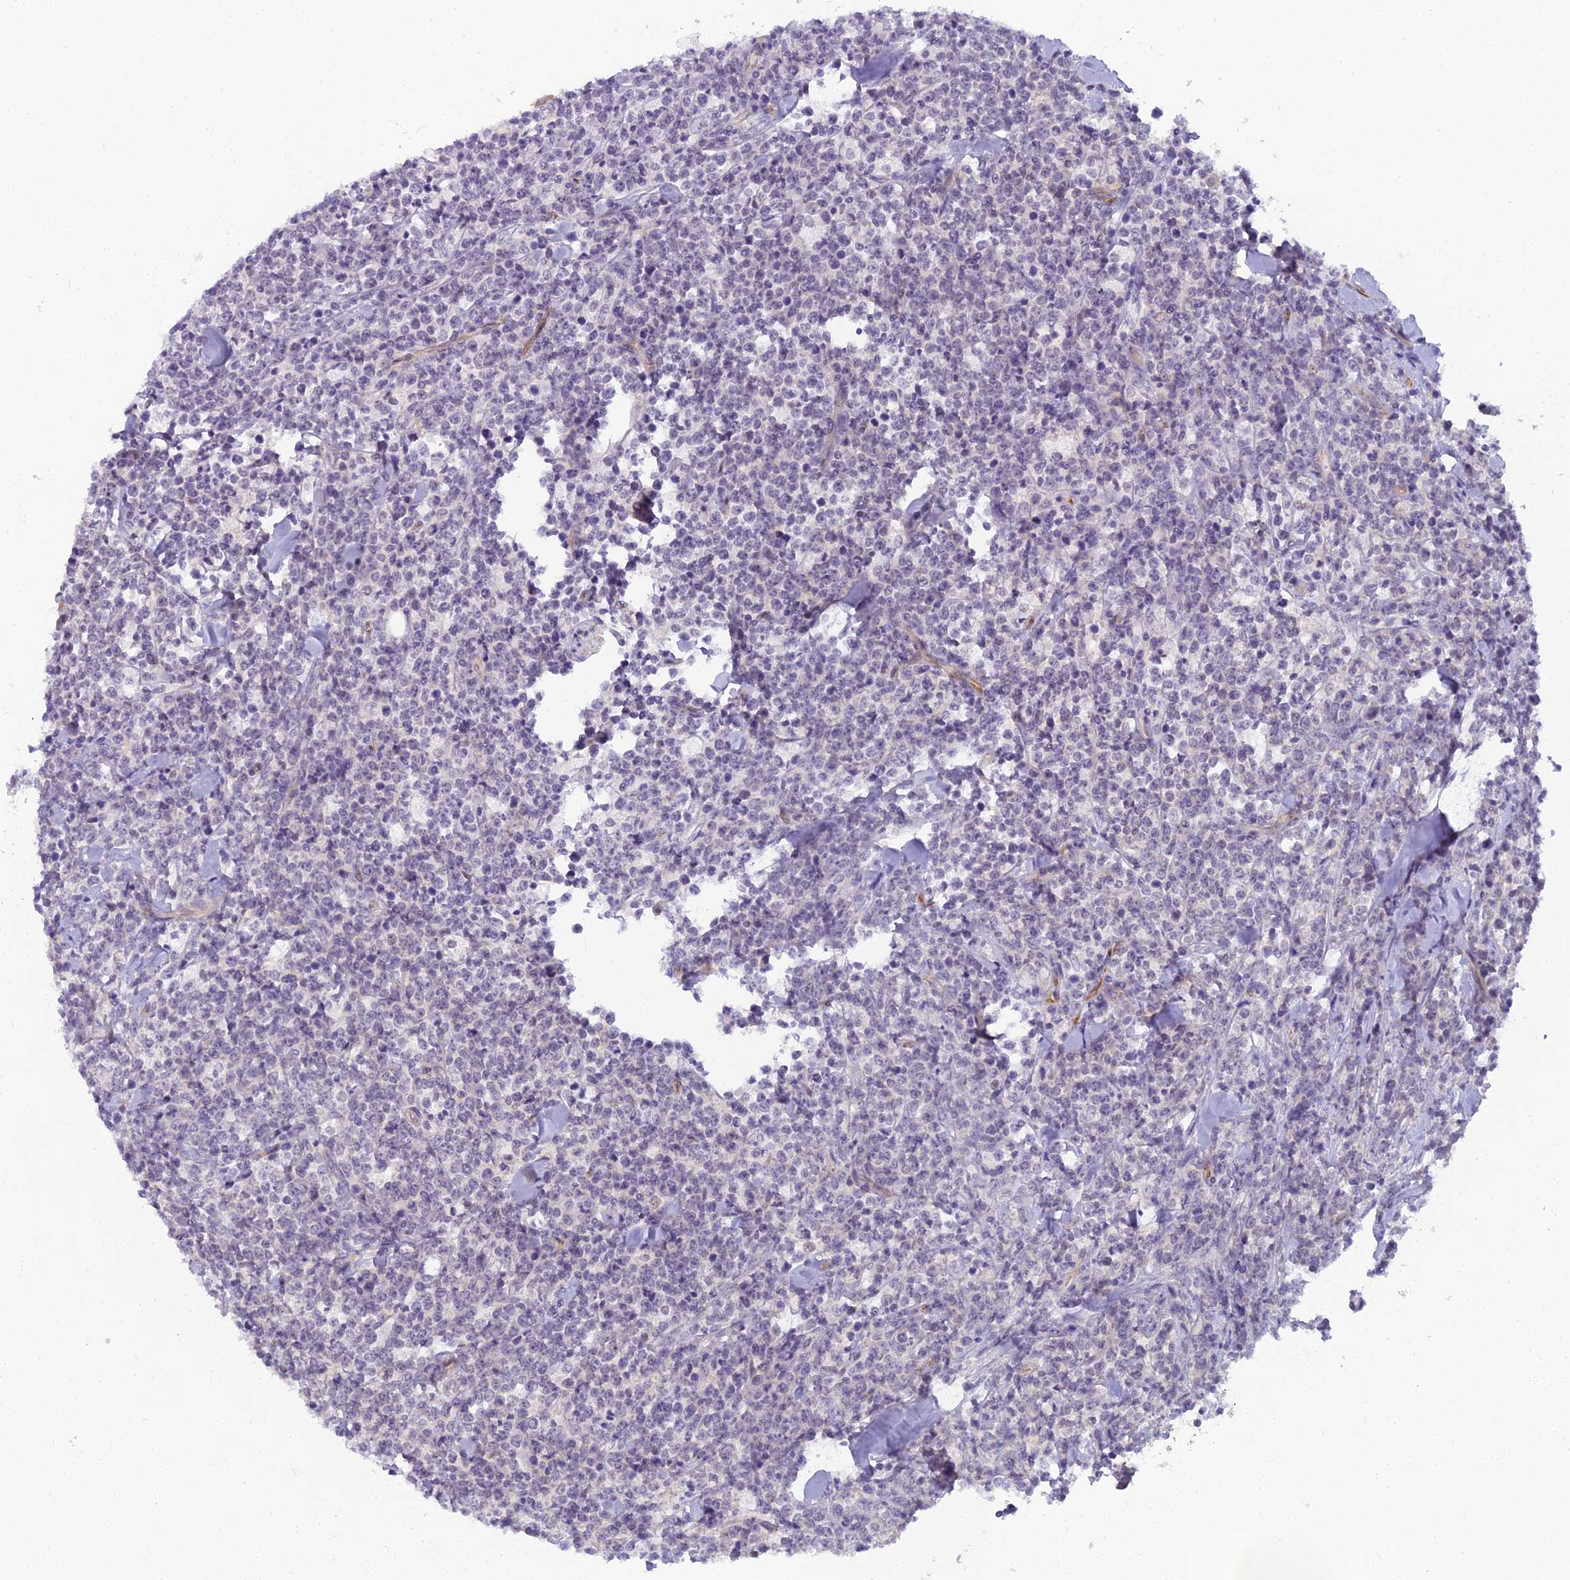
{"staining": {"intensity": "negative", "quantity": "none", "location": "none"}, "tissue": "lymphoma", "cell_type": "Tumor cells", "image_type": "cancer", "snomed": [{"axis": "morphology", "description": "Malignant lymphoma, non-Hodgkin's type, High grade"}, {"axis": "topography", "description": "Small intestine"}], "caption": "Protein analysis of malignant lymphoma, non-Hodgkin's type (high-grade) shows no significant staining in tumor cells. (IHC, brightfield microscopy, high magnification).", "gene": "RGL3", "patient": {"sex": "male", "age": 8}}